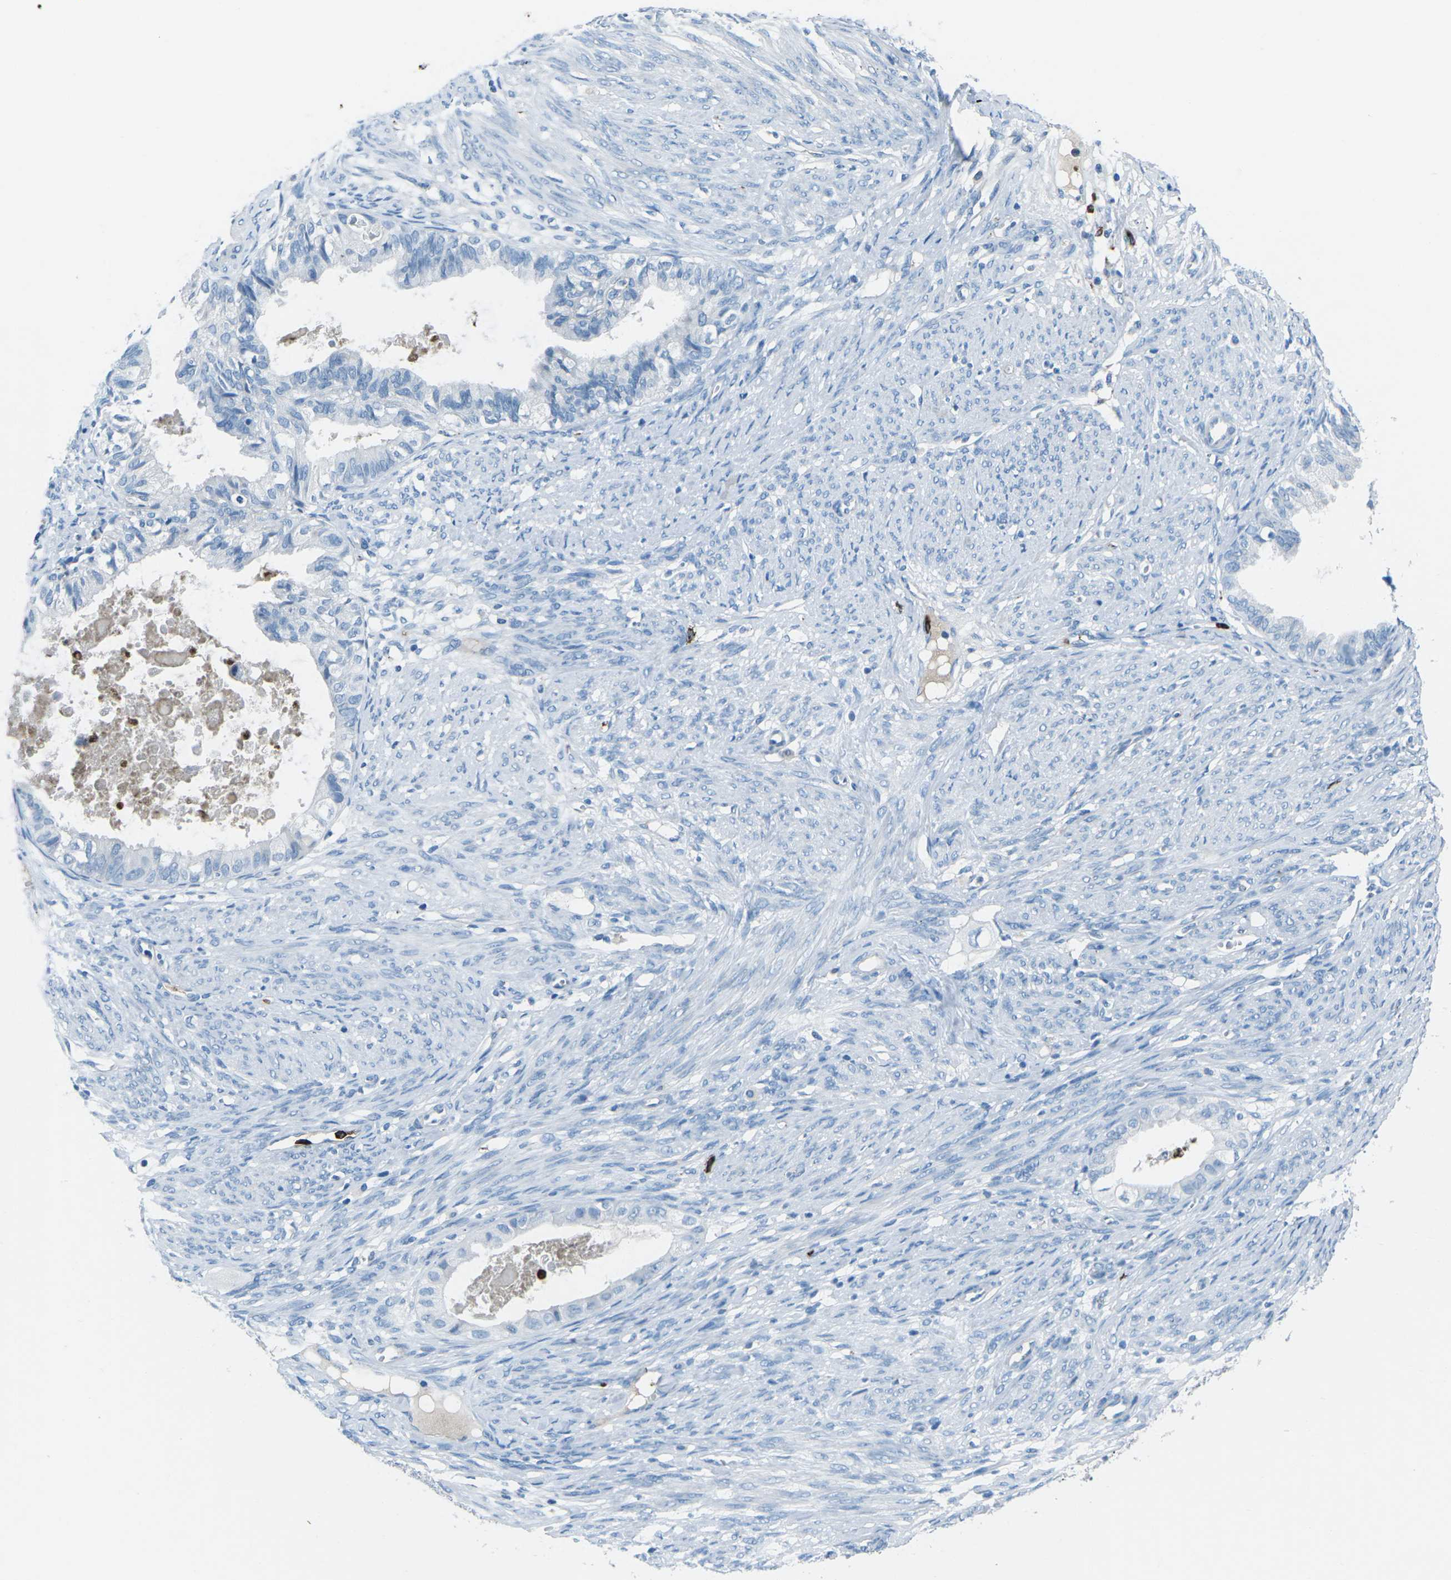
{"staining": {"intensity": "negative", "quantity": "none", "location": "none"}, "tissue": "cervical cancer", "cell_type": "Tumor cells", "image_type": "cancer", "snomed": [{"axis": "morphology", "description": "Normal tissue, NOS"}, {"axis": "morphology", "description": "Adenocarcinoma, NOS"}, {"axis": "topography", "description": "Cervix"}, {"axis": "topography", "description": "Endometrium"}], "caption": "There is no significant positivity in tumor cells of cervical cancer (adenocarcinoma).", "gene": "FCN1", "patient": {"sex": "female", "age": 86}}